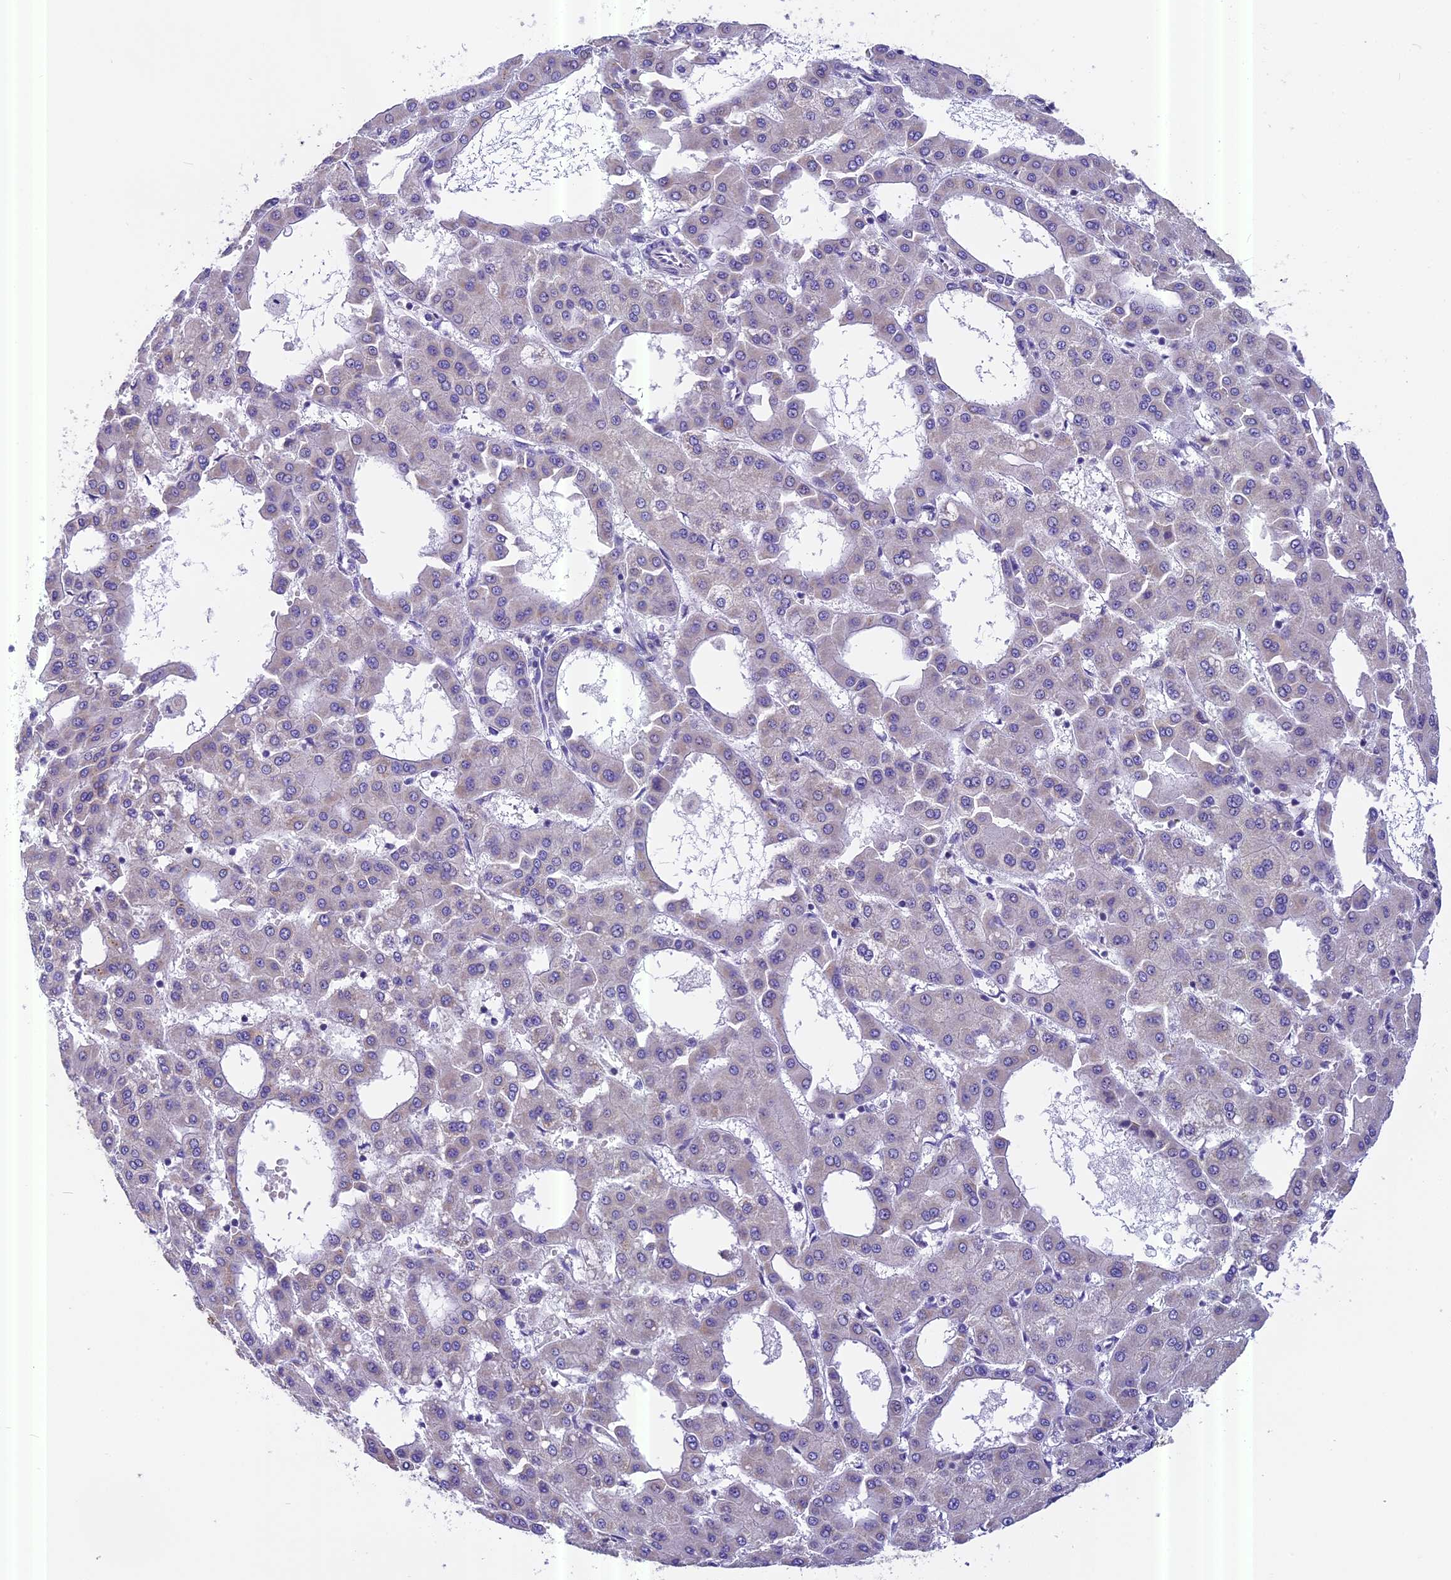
{"staining": {"intensity": "negative", "quantity": "none", "location": "none"}, "tissue": "liver cancer", "cell_type": "Tumor cells", "image_type": "cancer", "snomed": [{"axis": "morphology", "description": "Carcinoma, Hepatocellular, NOS"}, {"axis": "topography", "description": "Liver"}], "caption": "This is a photomicrograph of immunohistochemistry staining of liver cancer, which shows no positivity in tumor cells.", "gene": "MGME1", "patient": {"sex": "male", "age": 47}}